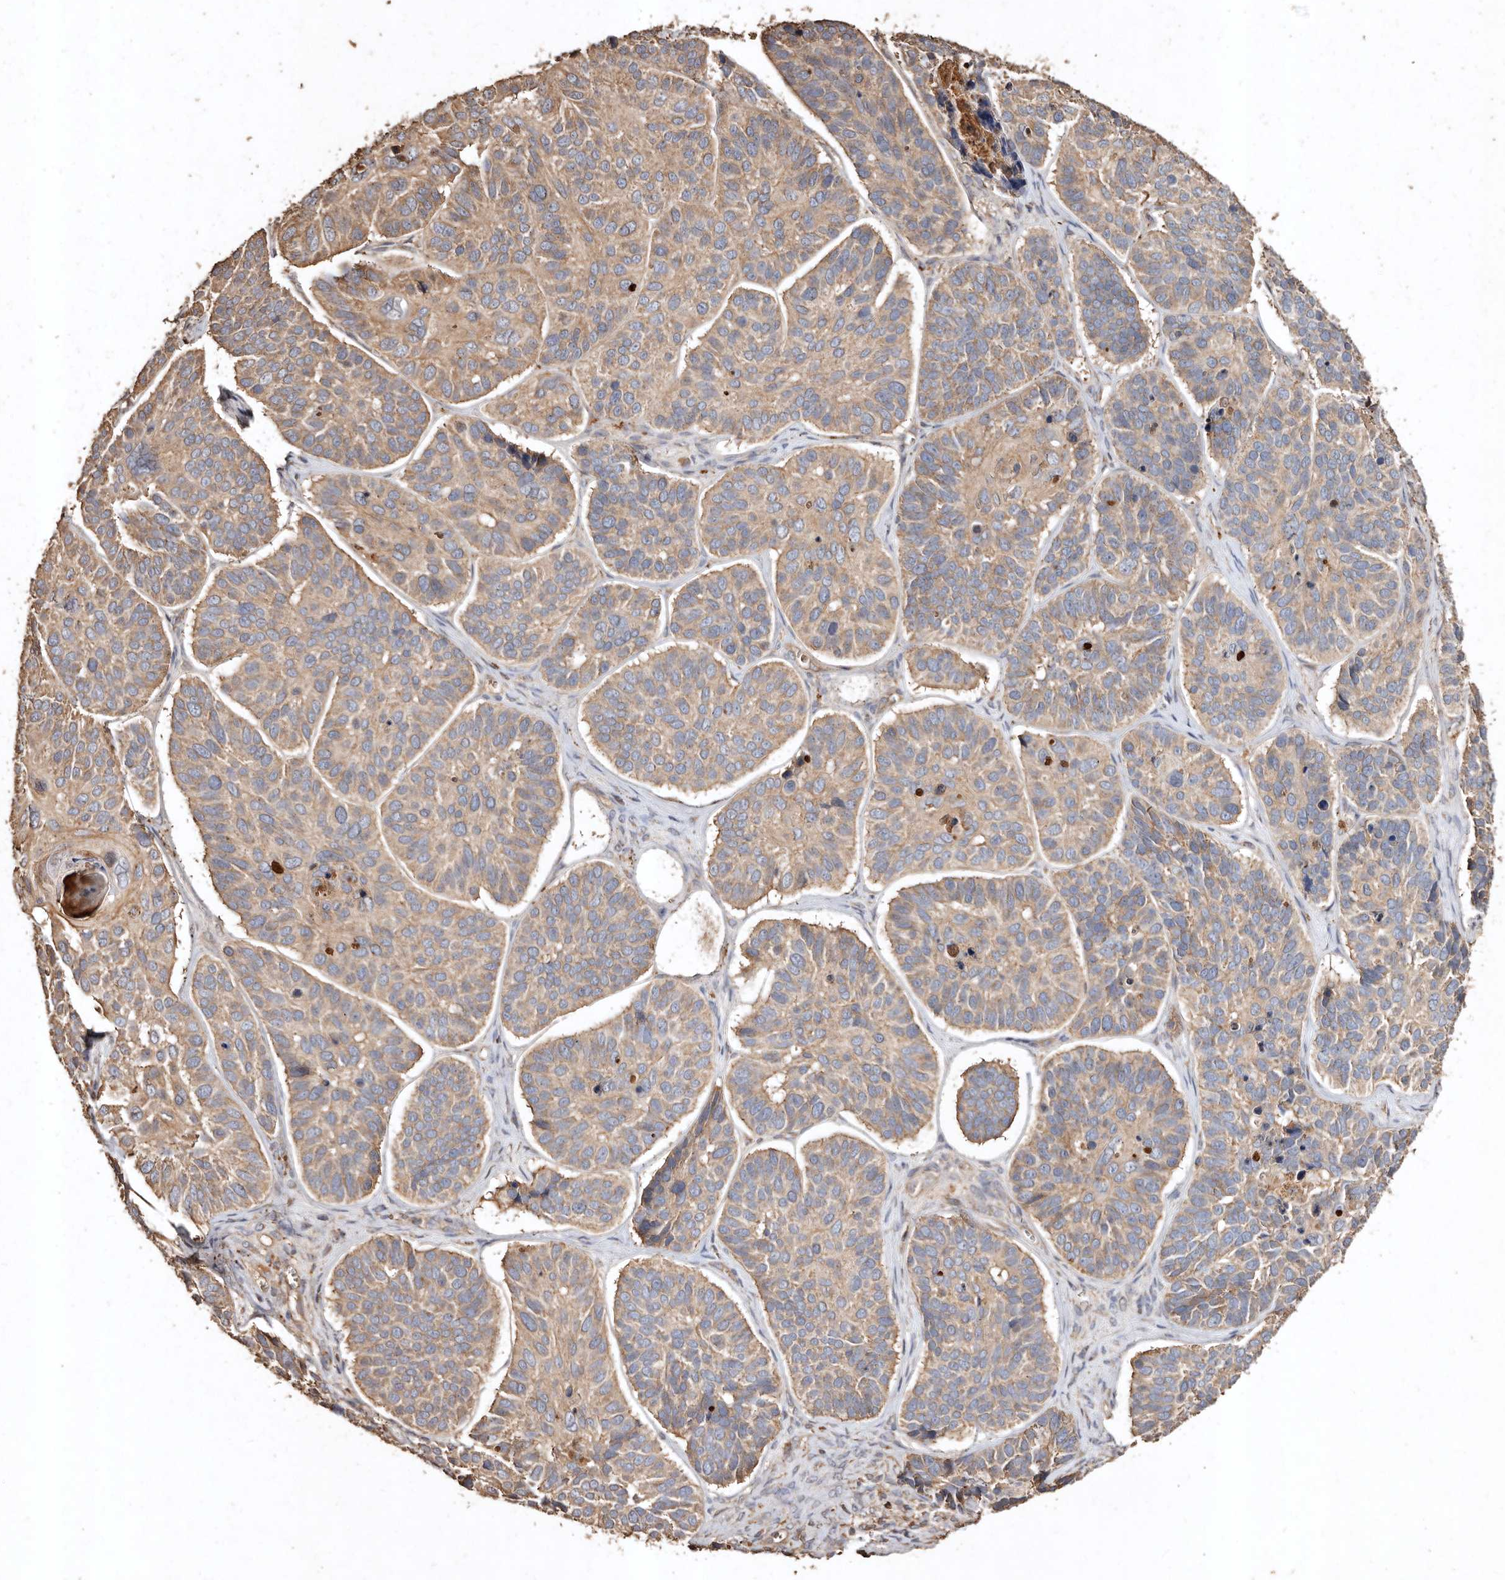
{"staining": {"intensity": "weak", "quantity": ">75%", "location": "cytoplasmic/membranous"}, "tissue": "skin cancer", "cell_type": "Tumor cells", "image_type": "cancer", "snomed": [{"axis": "morphology", "description": "Basal cell carcinoma"}, {"axis": "topography", "description": "Skin"}], "caption": "Immunohistochemical staining of human skin basal cell carcinoma displays weak cytoplasmic/membranous protein expression in about >75% of tumor cells.", "gene": "FARS2", "patient": {"sex": "male", "age": 62}}